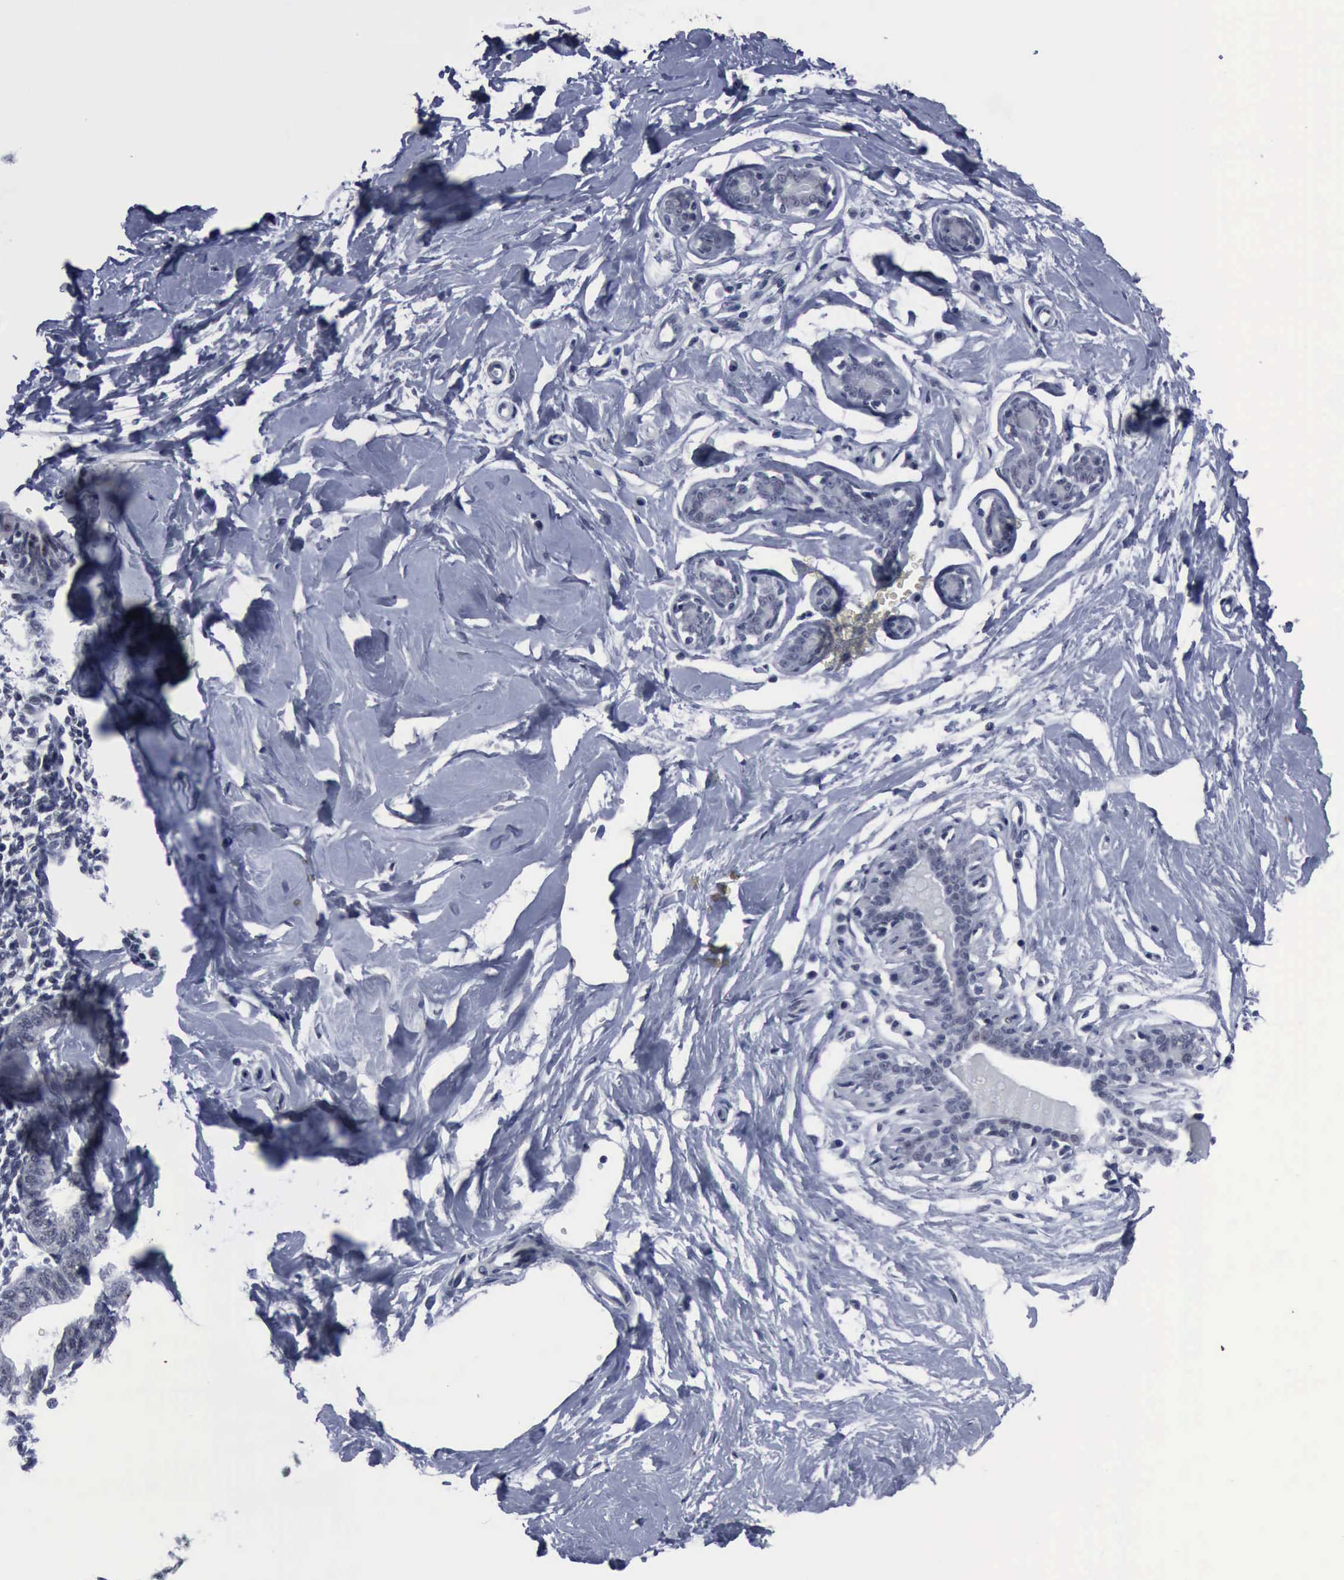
{"staining": {"intensity": "negative", "quantity": "none", "location": "none"}, "tissue": "breast", "cell_type": "Glandular cells", "image_type": "normal", "snomed": [{"axis": "morphology", "description": "Normal tissue, NOS"}, {"axis": "topography", "description": "Breast"}], "caption": "Glandular cells are negative for protein expression in benign human breast. (DAB immunohistochemistry (IHC) with hematoxylin counter stain).", "gene": "BRD1", "patient": {"sex": "female", "age": 23}}